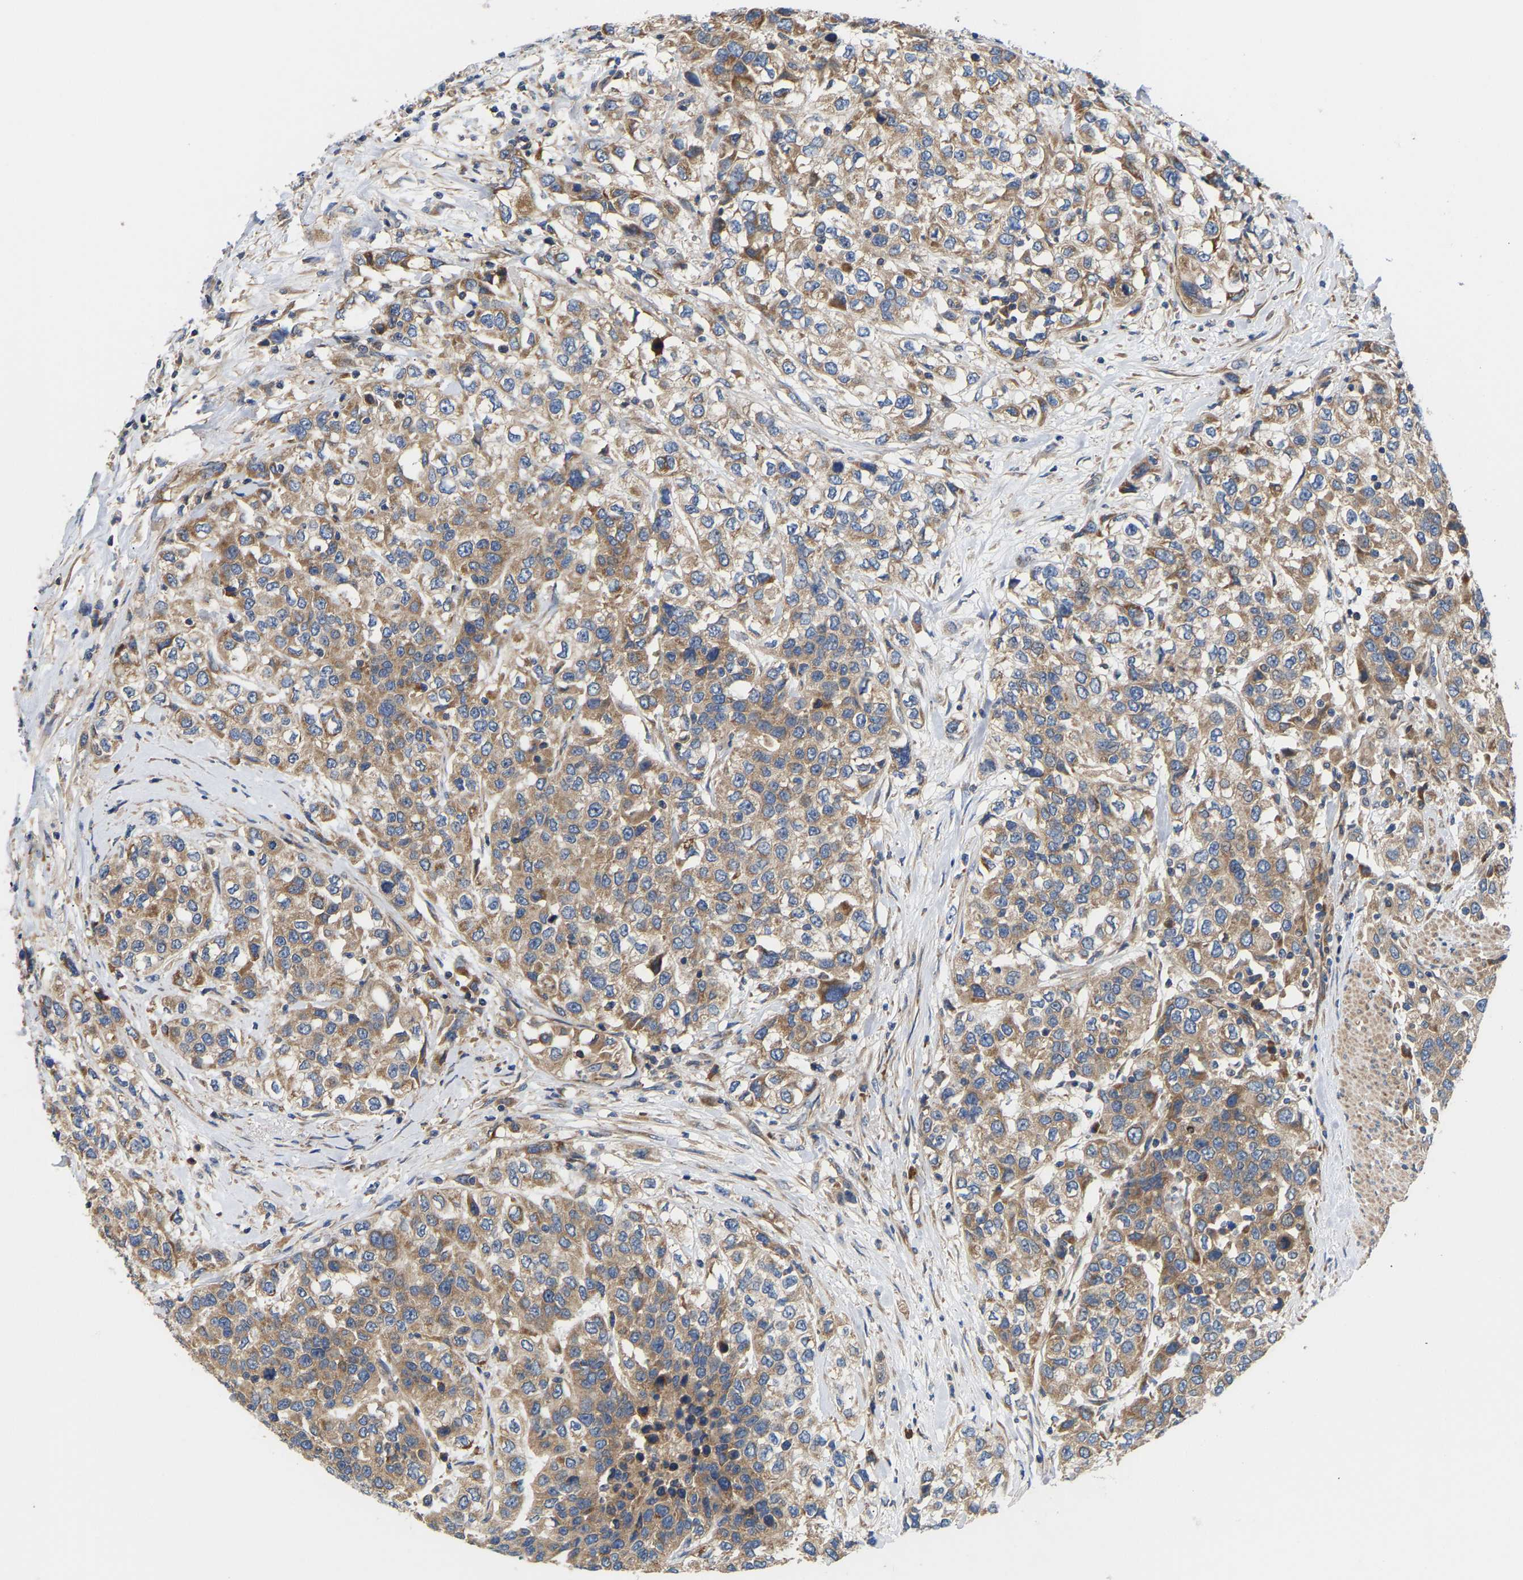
{"staining": {"intensity": "moderate", "quantity": ">75%", "location": "cytoplasmic/membranous"}, "tissue": "urothelial cancer", "cell_type": "Tumor cells", "image_type": "cancer", "snomed": [{"axis": "morphology", "description": "Urothelial carcinoma, High grade"}, {"axis": "topography", "description": "Urinary bladder"}], "caption": "High-grade urothelial carcinoma stained with a protein marker displays moderate staining in tumor cells.", "gene": "AIMP2", "patient": {"sex": "female", "age": 80}}